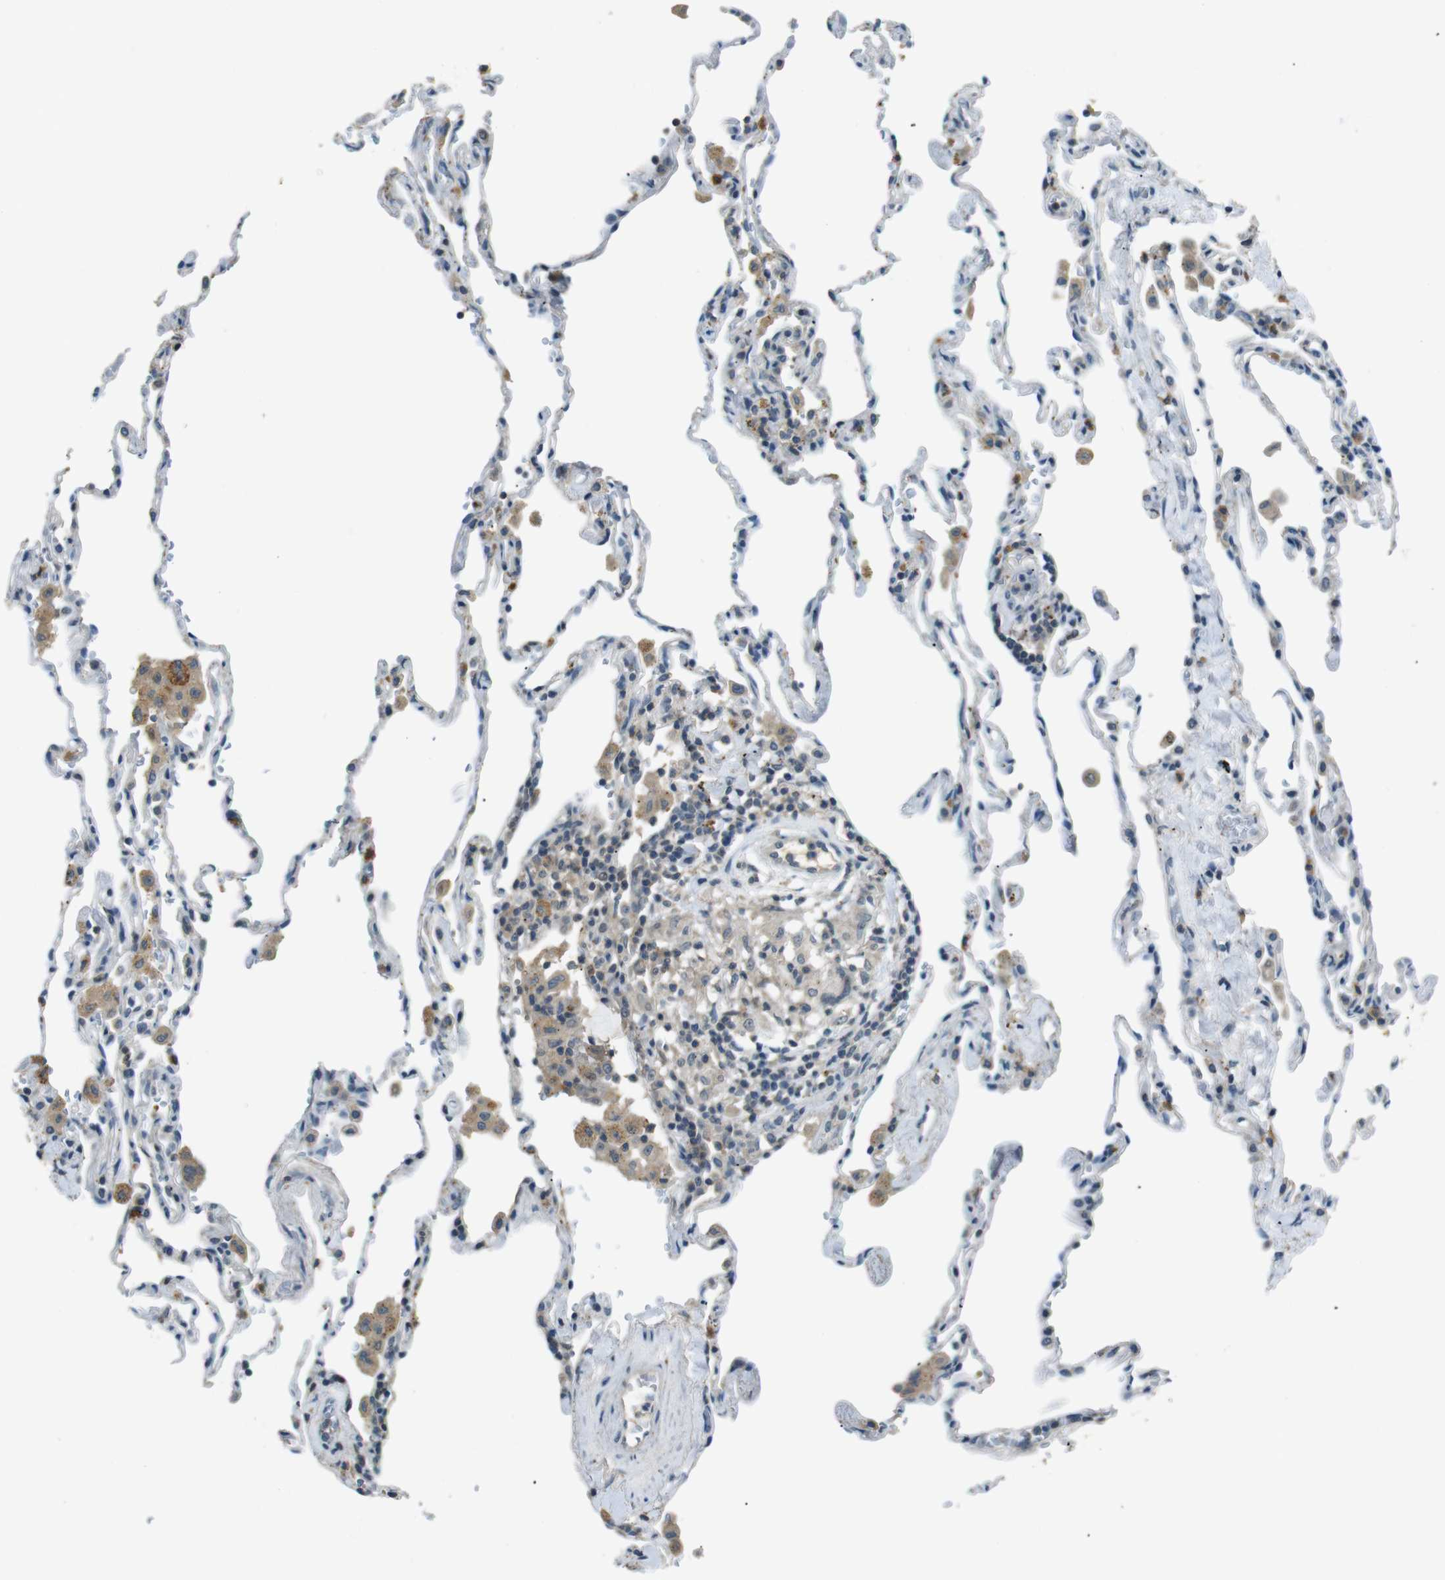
{"staining": {"intensity": "negative", "quantity": "none", "location": "none"}, "tissue": "lung", "cell_type": "Alveolar cells", "image_type": "normal", "snomed": [{"axis": "morphology", "description": "Normal tissue, NOS"}, {"axis": "topography", "description": "Lung"}], "caption": "Lung stained for a protein using immunohistochemistry (IHC) exhibits no positivity alveolar cells.", "gene": "MAGI2", "patient": {"sex": "male", "age": 59}}